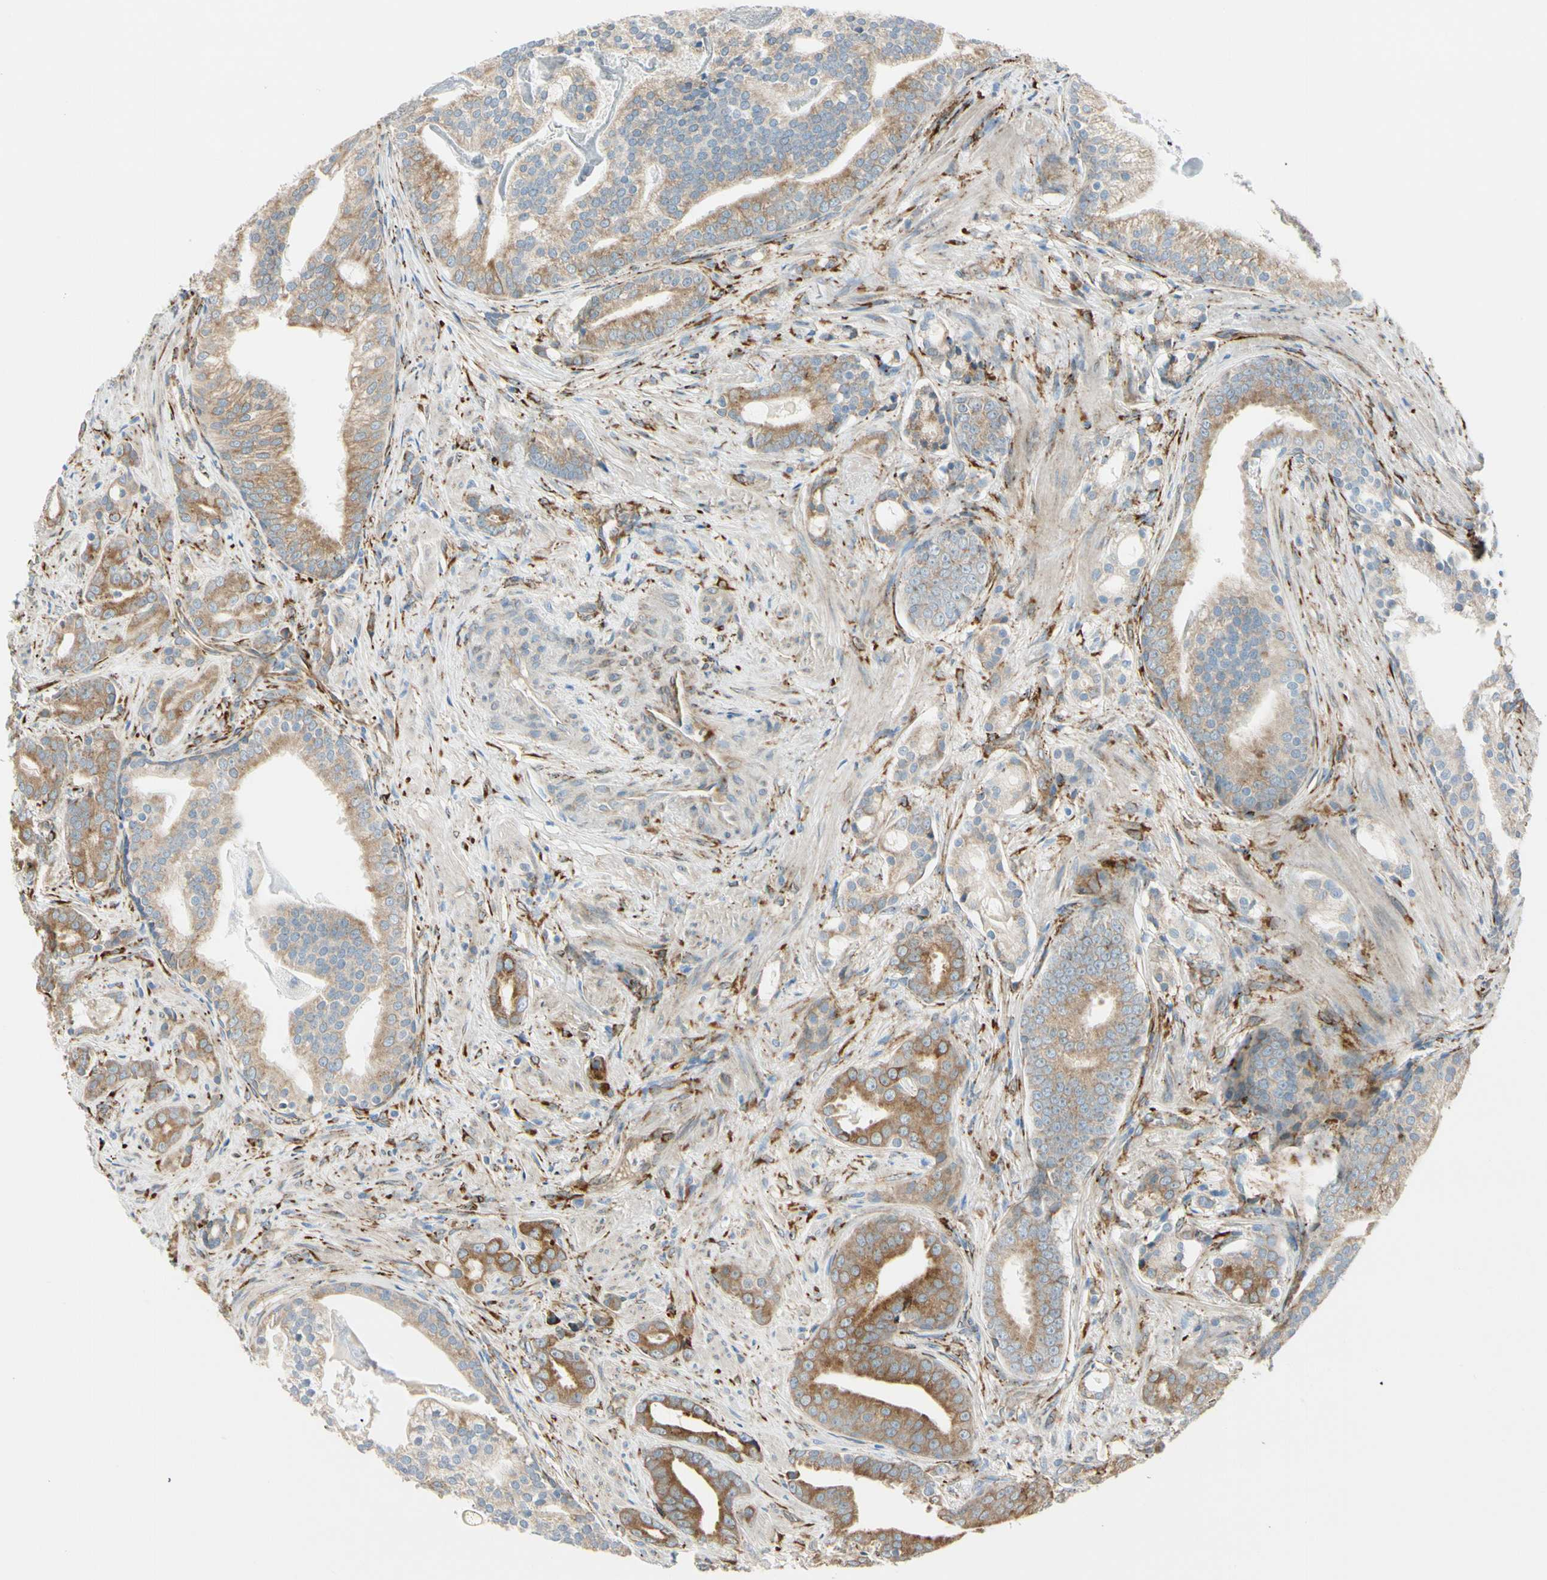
{"staining": {"intensity": "moderate", "quantity": ">75%", "location": "cytoplasmic/membranous"}, "tissue": "prostate cancer", "cell_type": "Tumor cells", "image_type": "cancer", "snomed": [{"axis": "morphology", "description": "Adenocarcinoma, Low grade"}, {"axis": "topography", "description": "Prostate"}], "caption": "A brown stain highlights moderate cytoplasmic/membranous positivity of a protein in human adenocarcinoma (low-grade) (prostate) tumor cells.", "gene": "FKBP7", "patient": {"sex": "male", "age": 58}}